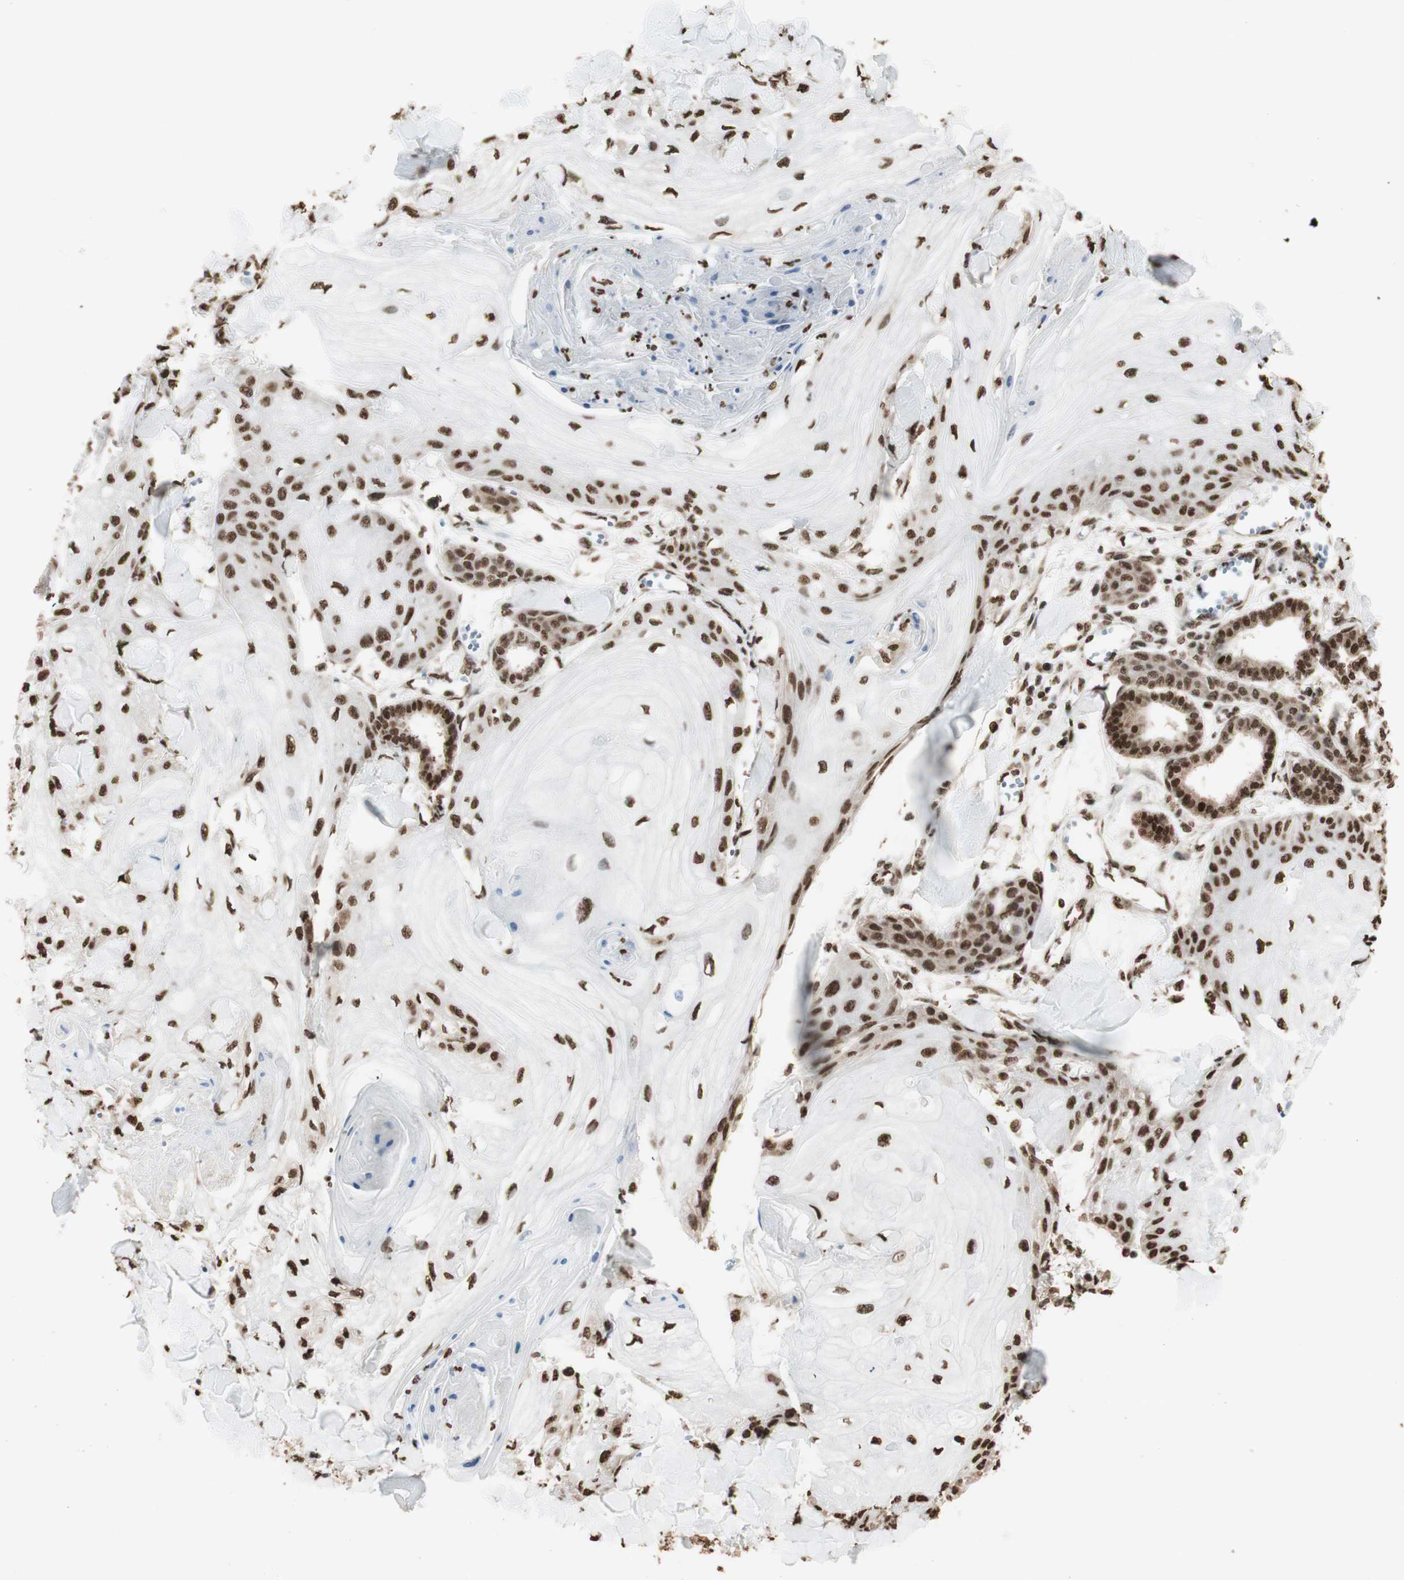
{"staining": {"intensity": "strong", "quantity": ">75%", "location": "nuclear"}, "tissue": "skin cancer", "cell_type": "Tumor cells", "image_type": "cancer", "snomed": [{"axis": "morphology", "description": "Squamous cell carcinoma, NOS"}, {"axis": "topography", "description": "Skin"}], "caption": "Brown immunohistochemical staining in human skin cancer displays strong nuclear expression in about >75% of tumor cells.", "gene": "HNRNPA2B1", "patient": {"sex": "male", "age": 74}}